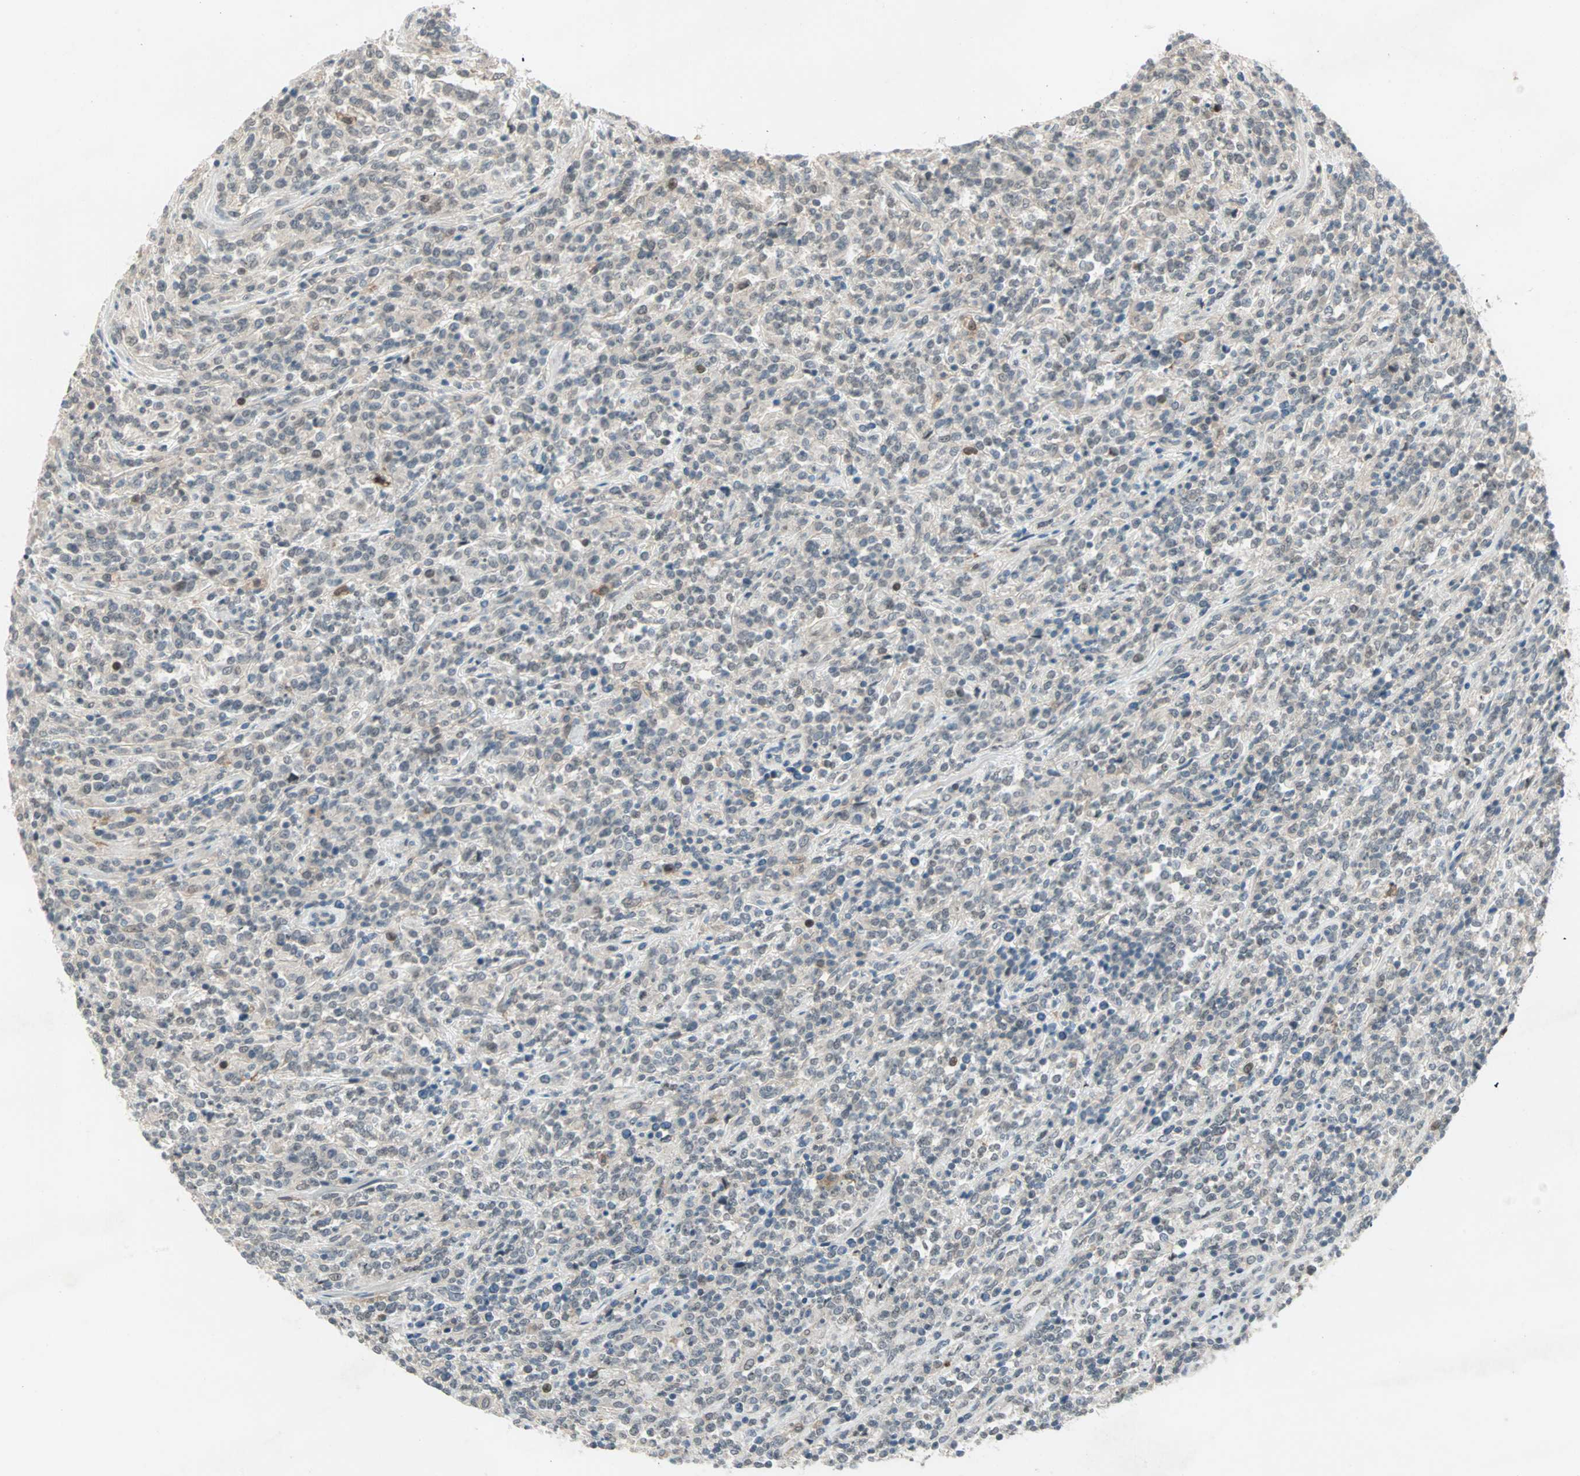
{"staining": {"intensity": "negative", "quantity": "none", "location": "none"}, "tissue": "lymphoma", "cell_type": "Tumor cells", "image_type": "cancer", "snomed": [{"axis": "morphology", "description": "Malignant lymphoma, non-Hodgkin's type, High grade"}, {"axis": "topography", "description": "Soft tissue"}], "caption": "An IHC histopathology image of malignant lymphoma, non-Hodgkin's type (high-grade) is shown. There is no staining in tumor cells of malignant lymphoma, non-Hodgkin's type (high-grade). (DAB (3,3'-diaminobenzidine) immunohistochemistry, high magnification).", "gene": "RTL6", "patient": {"sex": "male", "age": 18}}